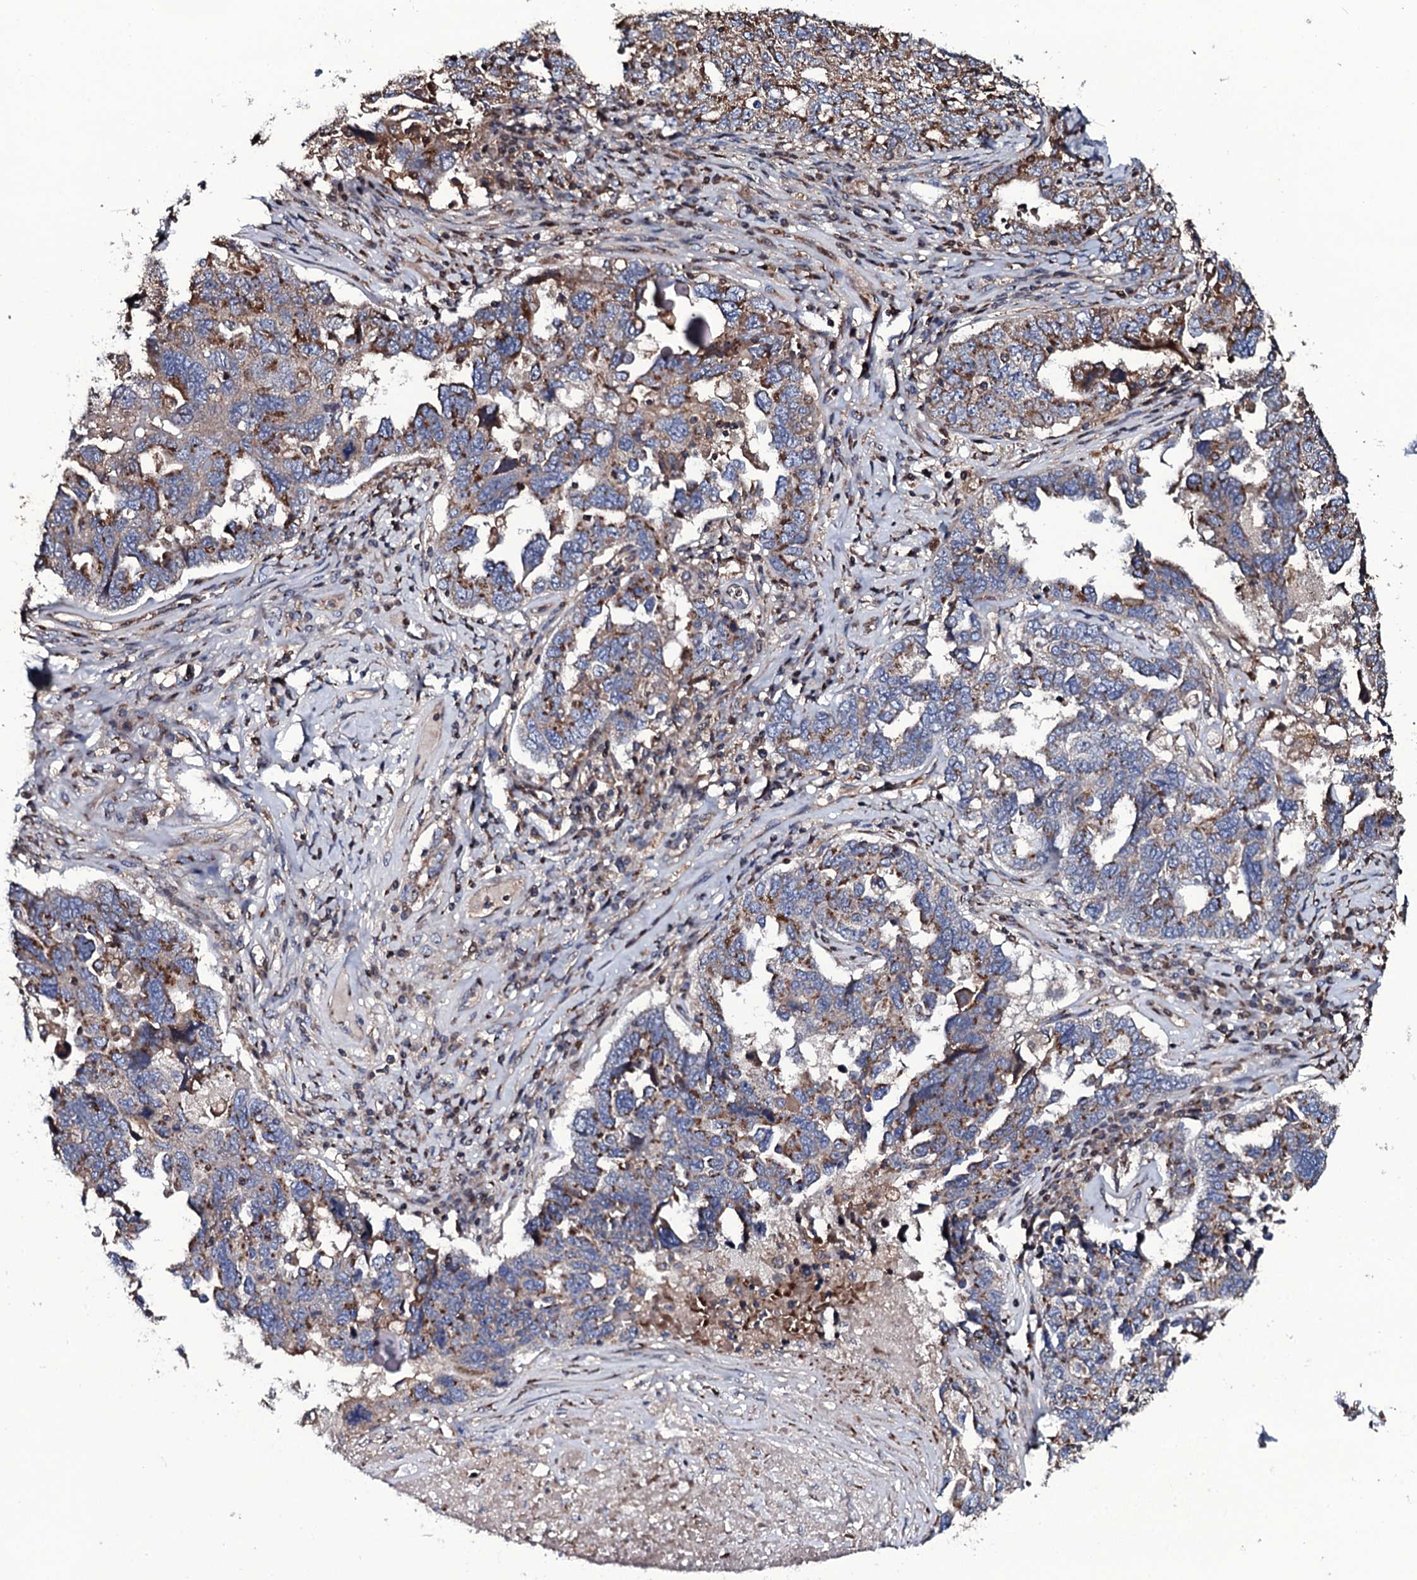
{"staining": {"intensity": "moderate", "quantity": "25%-75%", "location": "cytoplasmic/membranous"}, "tissue": "ovarian cancer", "cell_type": "Tumor cells", "image_type": "cancer", "snomed": [{"axis": "morphology", "description": "Carcinoma, endometroid"}, {"axis": "topography", "description": "Ovary"}], "caption": "The immunohistochemical stain labels moderate cytoplasmic/membranous expression in tumor cells of endometroid carcinoma (ovarian) tissue.", "gene": "PLET1", "patient": {"sex": "female", "age": 62}}